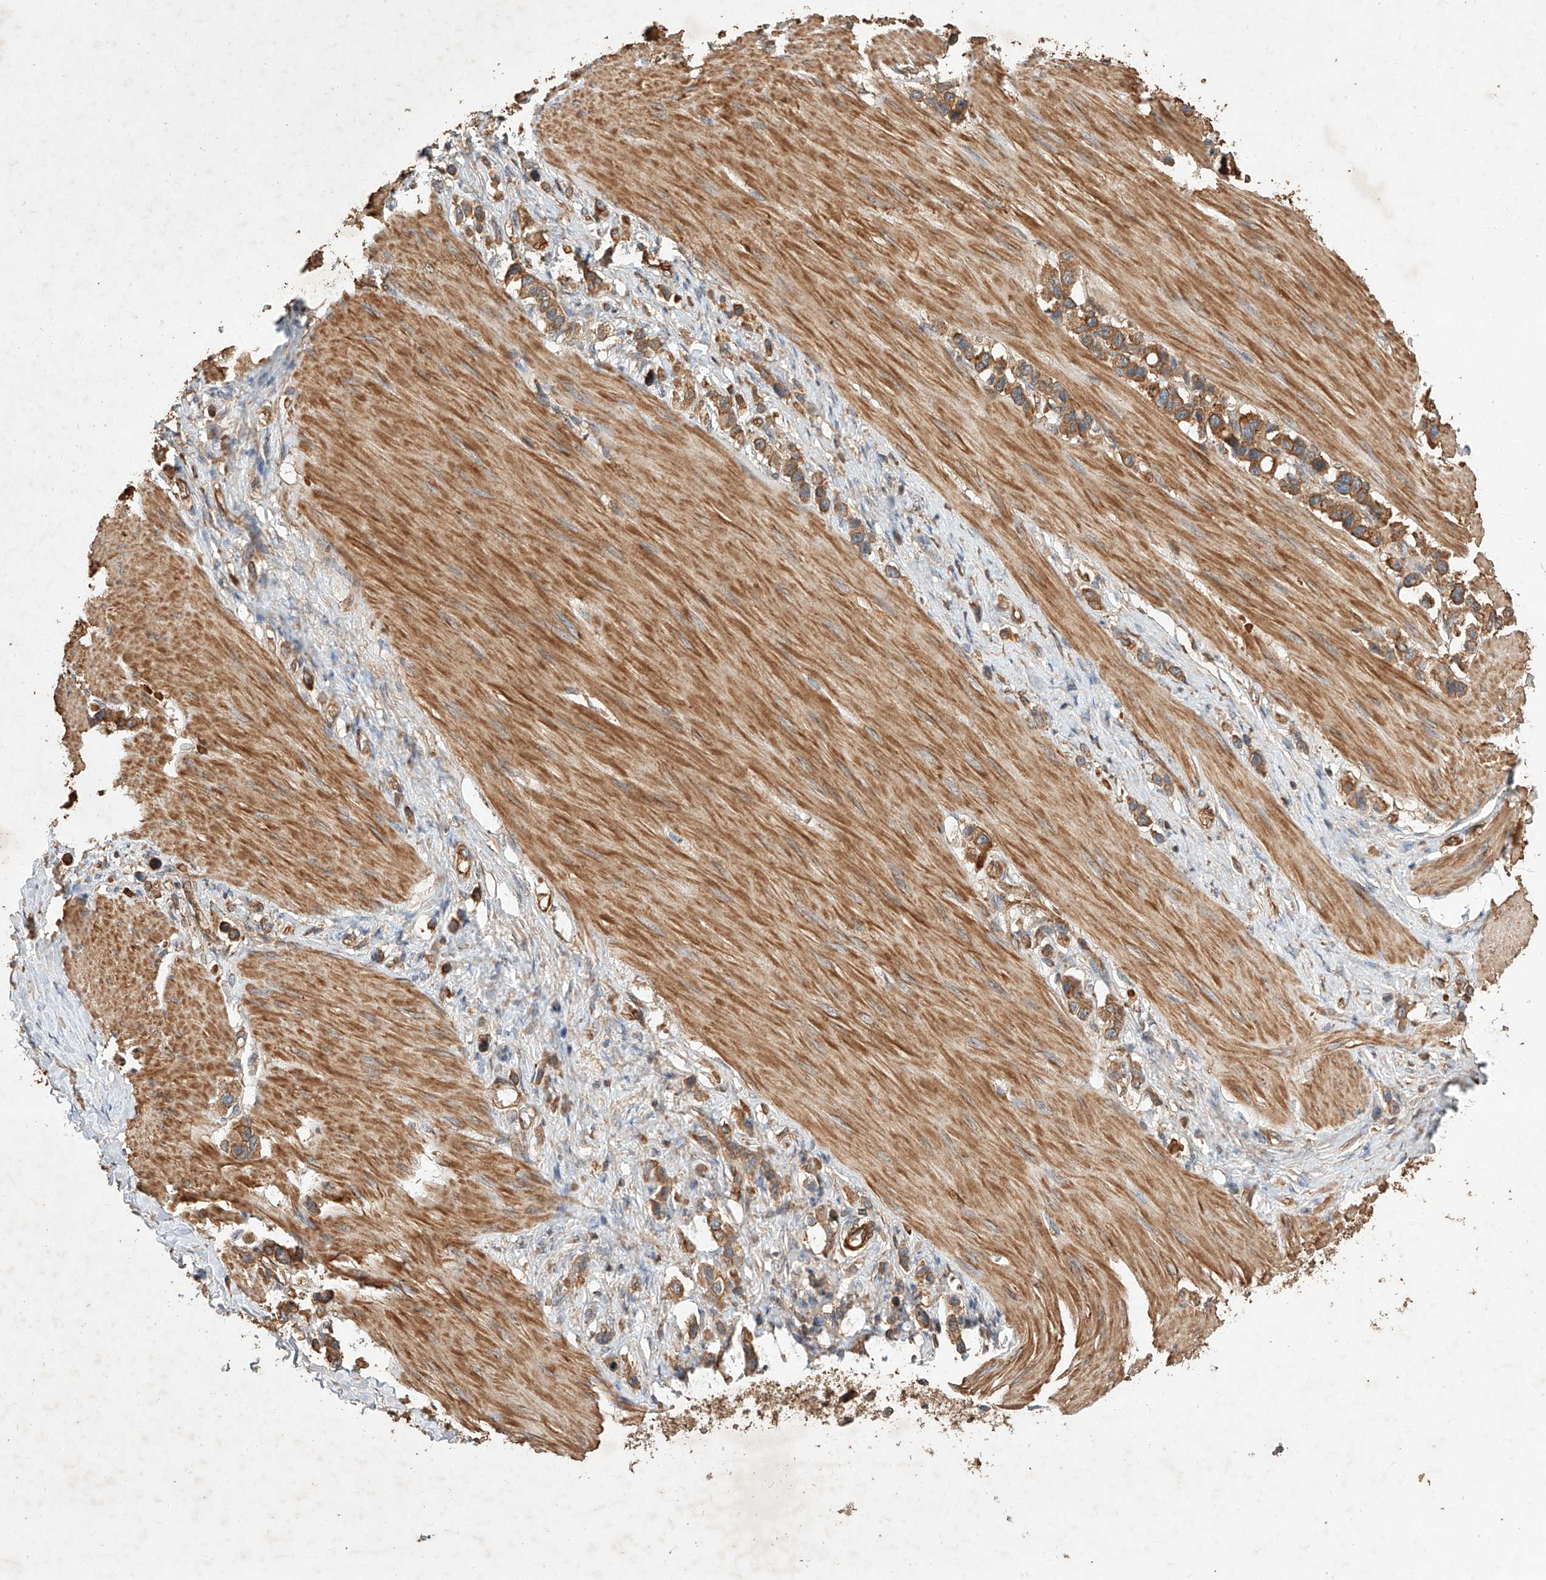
{"staining": {"intensity": "moderate", "quantity": ">75%", "location": "cytoplasmic/membranous"}, "tissue": "stomach cancer", "cell_type": "Tumor cells", "image_type": "cancer", "snomed": [{"axis": "morphology", "description": "Adenocarcinoma, NOS"}, {"axis": "topography", "description": "Stomach"}], "caption": "Tumor cells exhibit medium levels of moderate cytoplasmic/membranous expression in about >75% of cells in adenocarcinoma (stomach).", "gene": "GHDC", "patient": {"sex": "female", "age": 65}}